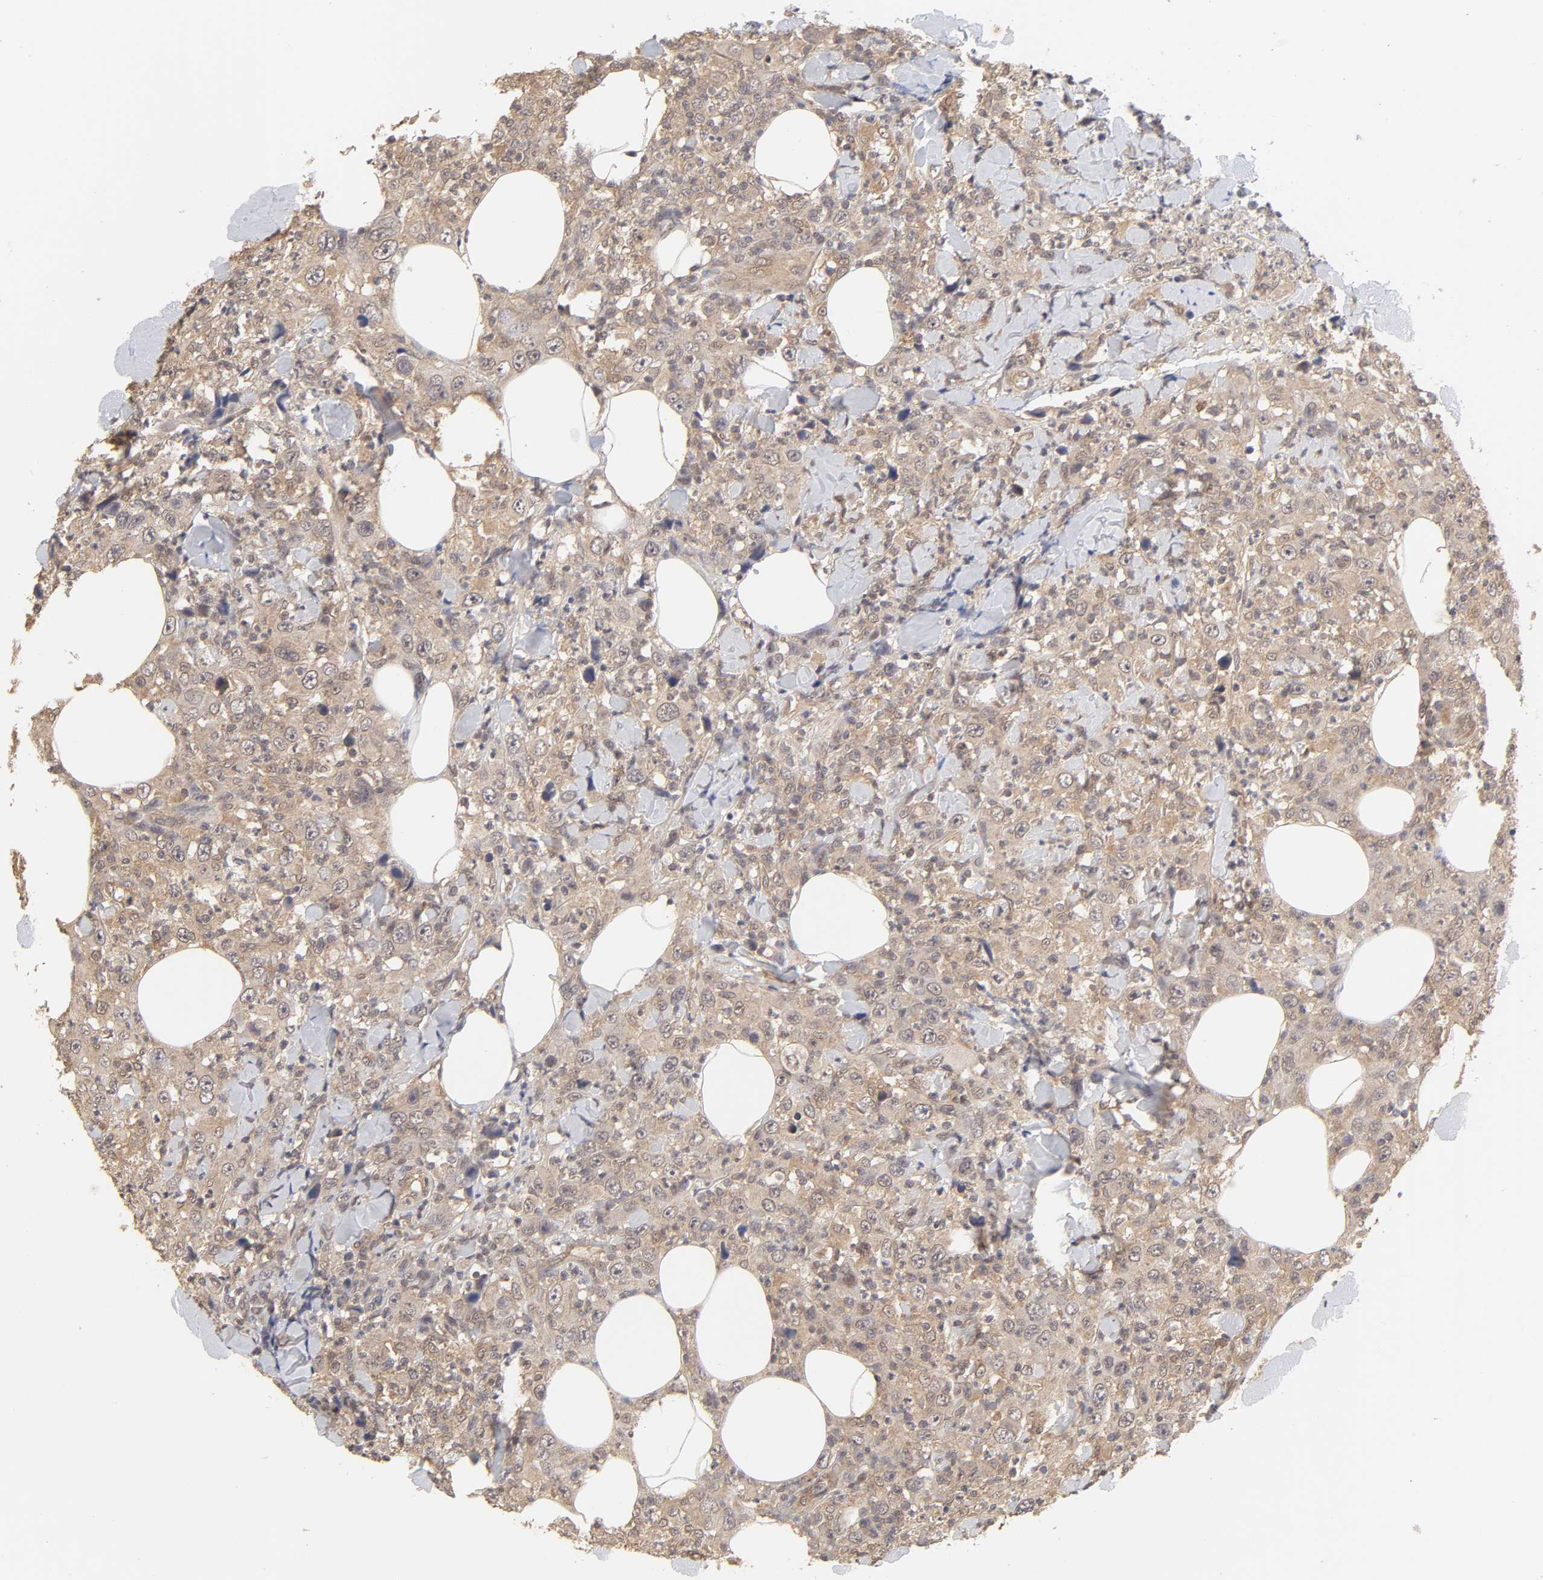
{"staining": {"intensity": "moderate", "quantity": ">75%", "location": "cytoplasmic/membranous"}, "tissue": "thyroid cancer", "cell_type": "Tumor cells", "image_type": "cancer", "snomed": [{"axis": "morphology", "description": "Carcinoma, NOS"}, {"axis": "topography", "description": "Thyroid gland"}], "caption": "Tumor cells reveal medium levels of moderate cytoplasmic/membranous staining in about >75% of cells in human thyroid cancer (carcinoma).", "gene": "MAPK1", "patient": {"sex": "female", "age": 77}}